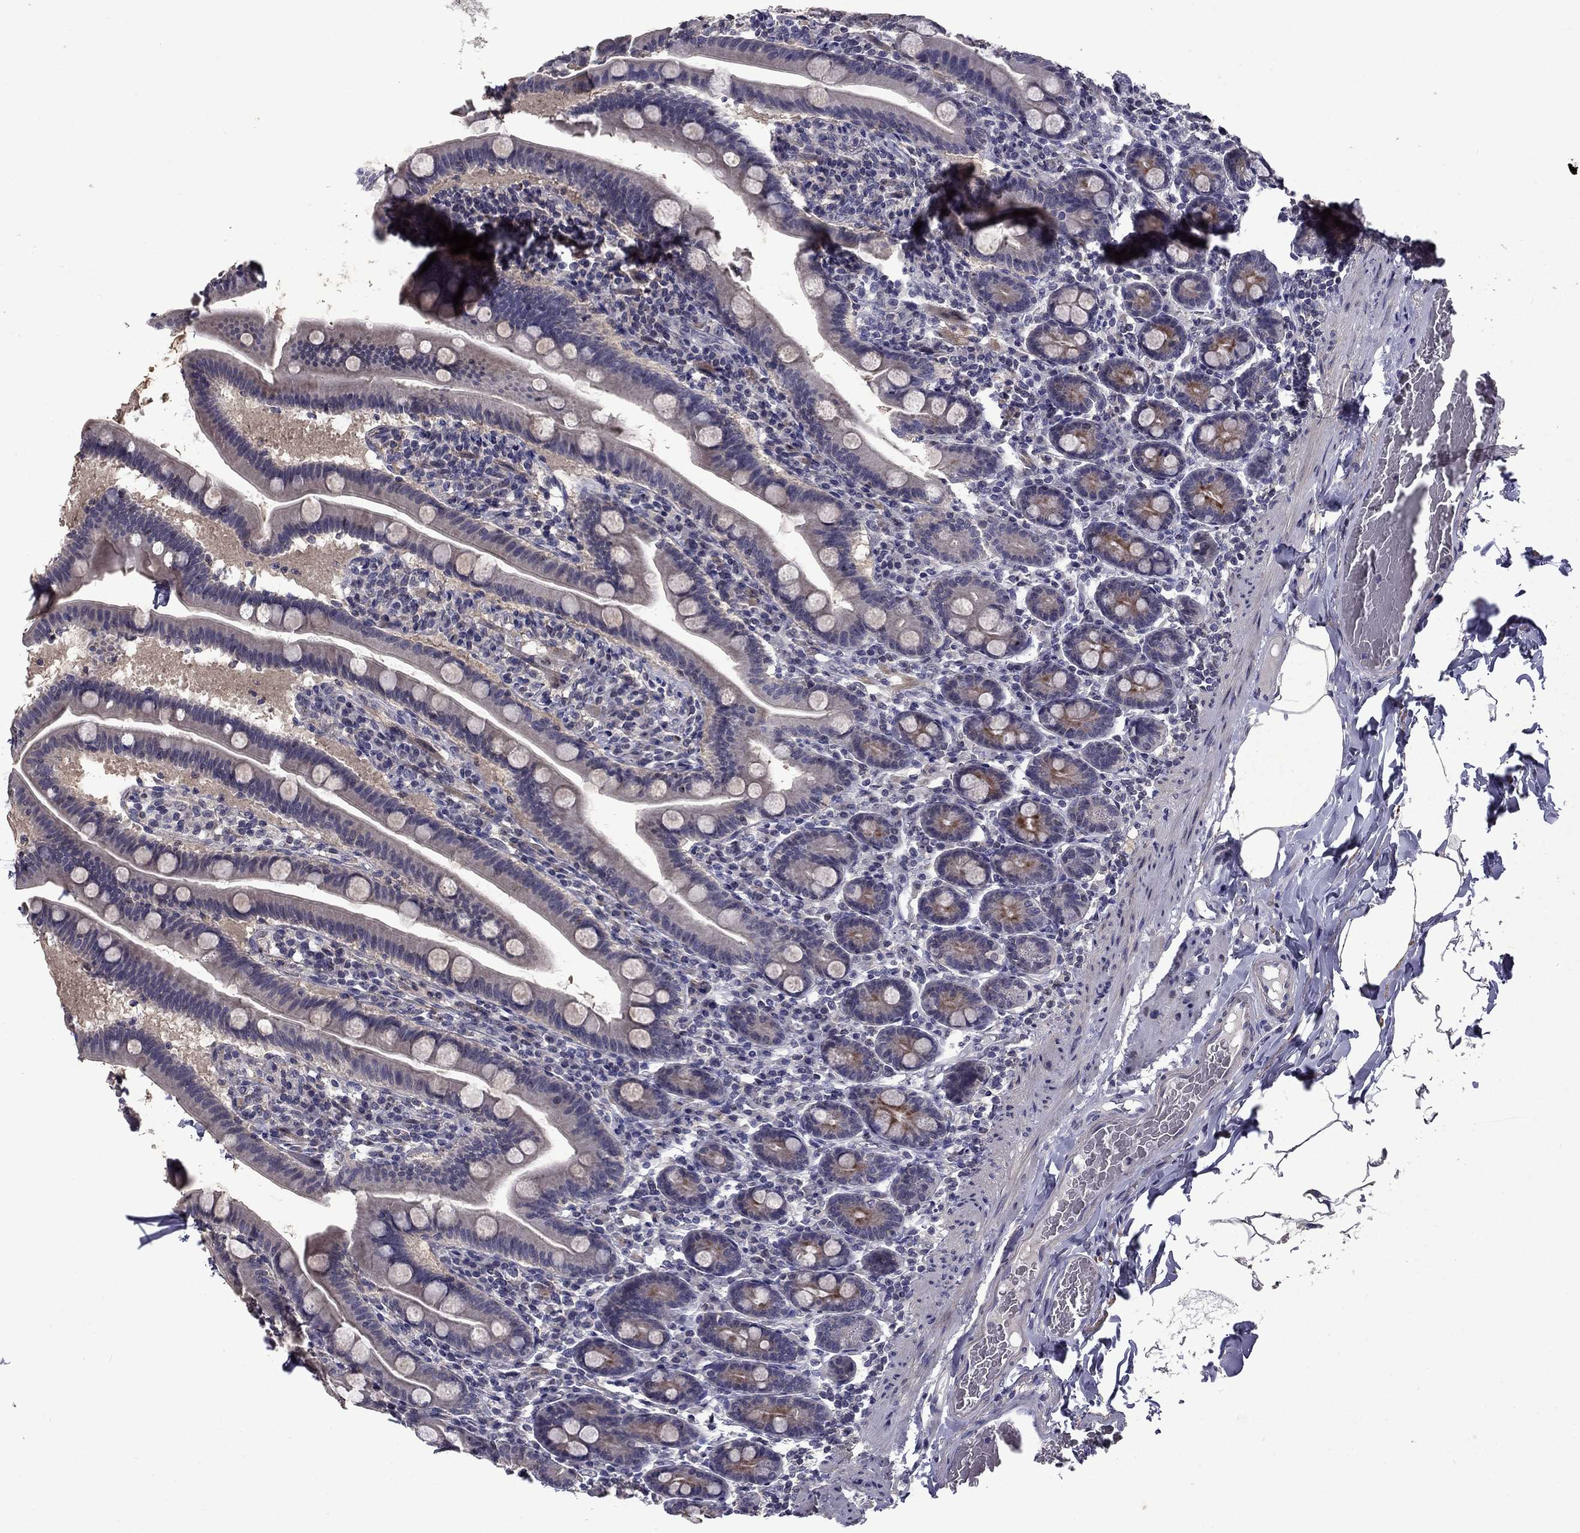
{"staining": {"intensity": "moderate", "quantity": "<25%", "location": "cytoplasmic/membranous"}, "tissue": "small intestine", "cell_type": "Glandular cells", "image_type": "normal", "snomed": [{"axis": "morphology", "description": "Normal tissue, NOS"}, {"axis": "topography", "description": "Small intestine"}], "caption": "The immunohistochemical stain labels moderate cytoplasmic/membranous positivity in glandular cells of unremarkable small intestine. Immunohistochemistry stains the protein of interest in brown and the nuclei are stained blue.", "gene": "SNTA1", "patient": {"sex": "male", "age": 66}}